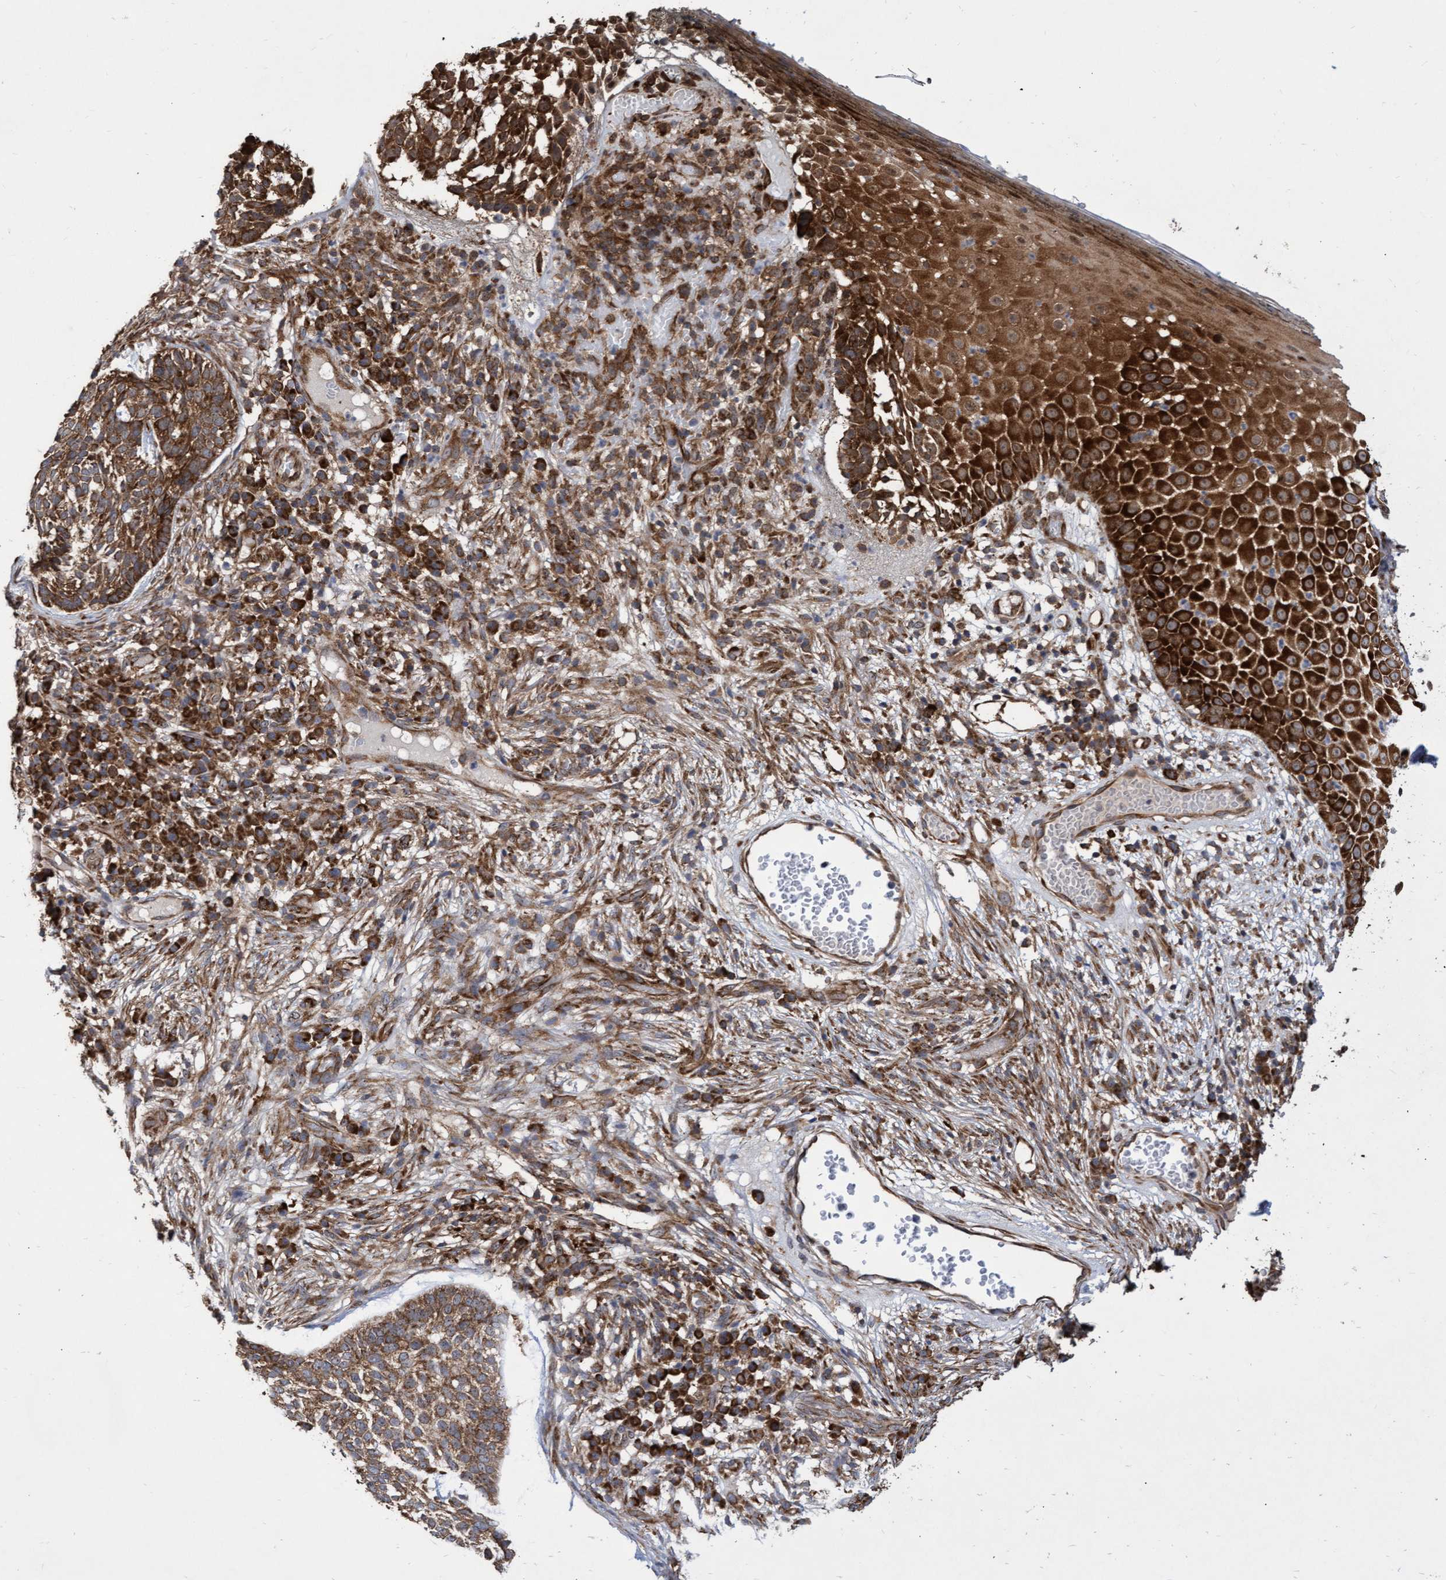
{"staining": {"intensity": "moderate", "quantity": ">75%", "location": "cytoplasmic/membranous"}, "tissue": "skin cancer", "cell_type": "Tumor cells", "image_type": "cancer", "snomed": [{"axis": "morphology", "description": "Basal cell carcinoma"}, {"axis": "topography", "description": "Skin"}], "caption": "This is a histology image of IHC staining of basal cell carcinoma (skin), which shows moderate positivity in the cytoplasmic/membranous of tumor cells.", "gene": "ABCF2", "patient": {"sex": "female", "age": 64}}